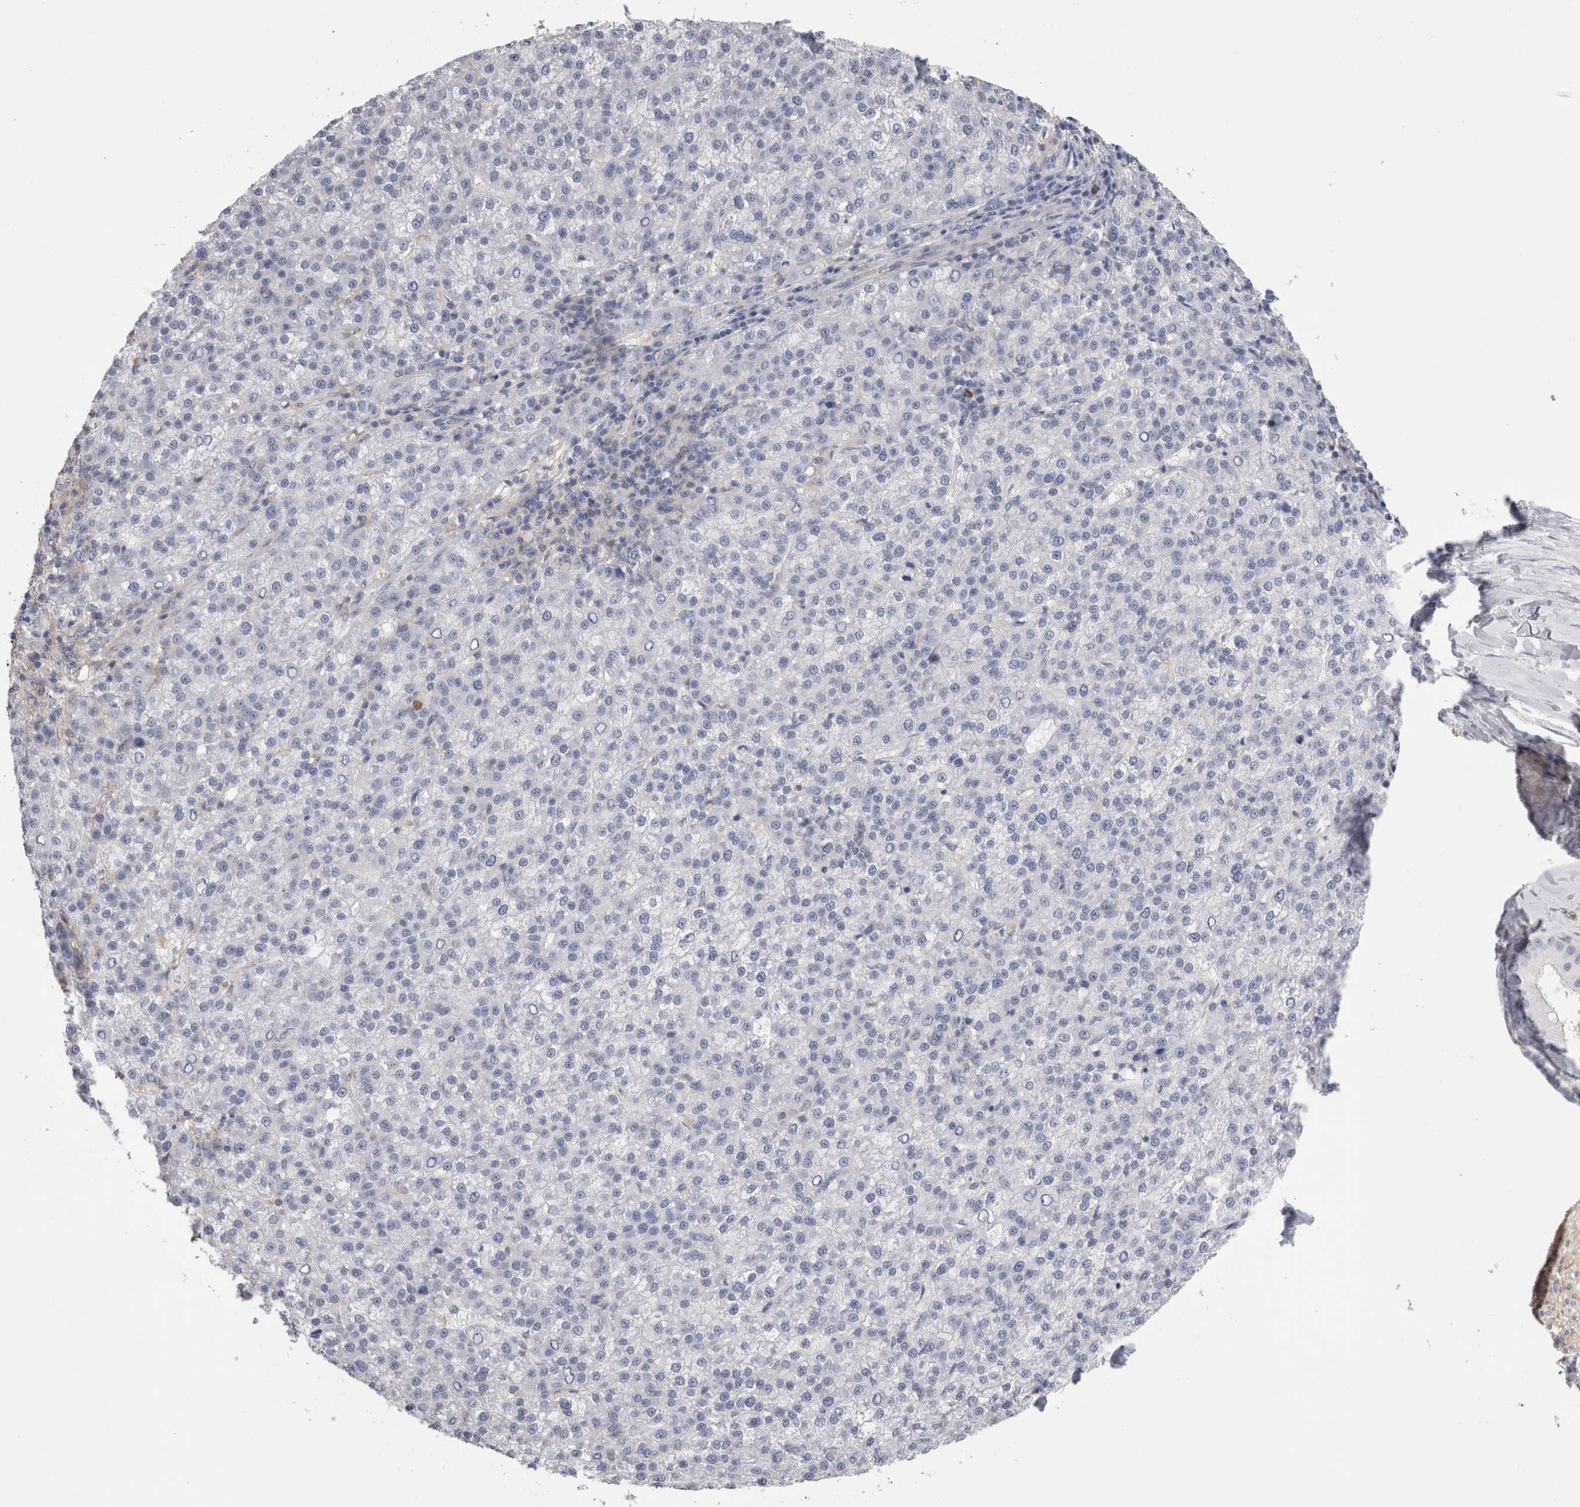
{"staining": {"intensity": "negative", "quantity": "none", "location": "none"}, "tissue": "liver cancer", "cell_type": "Tumor cells", "image_type": "cancer", "snomed": [{"axis": "morphology", "description": "Carcinoma, Hepatocellular, NOS"}, {"axis": "topography", "description": "Liver"}], "caption": "DAB immunohistochemical staining of human liver cancer exhibits no significant expression in tumor cells.", "gene": "SCRN1", "patient": {"sex": "female", "age": 58}}